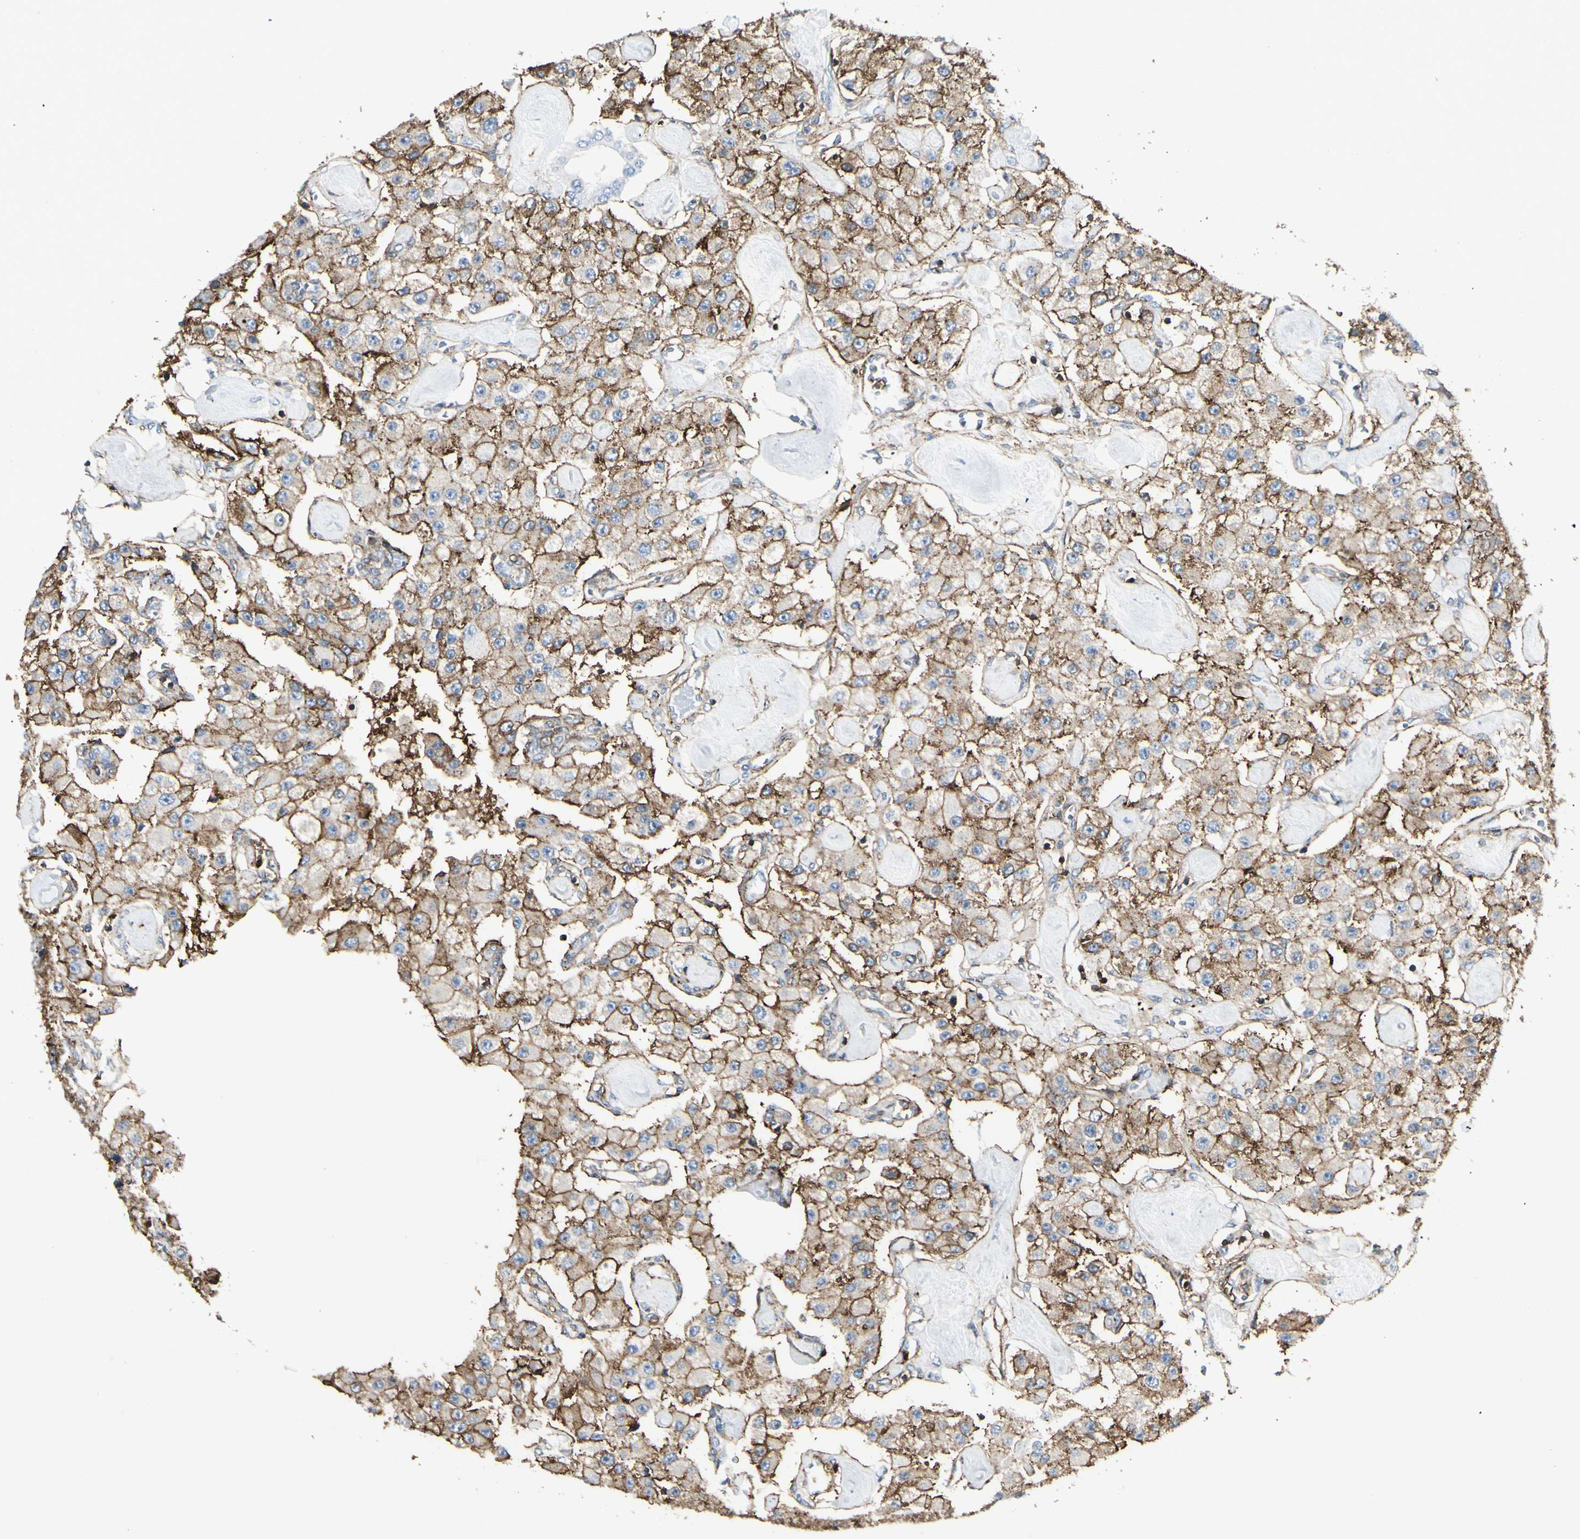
{"staining": {"intensity": "strong", "quantity": ">75%", "location": "cytoplasmic/membranous"}, "tissue": "carcinoid", "cell_type": "Tumor cells", "image_type": "cancer", "snomed": [{"axis": "morphology", "description": "Carcinoid, malignant, NOS"}, {"axis": "topography", "description": "Pancreas"}], "caption": "Immunohistochemistry staining of malignant carcinoid, which shows high levels of strong cytoplasmic/membranous positivity in approximately >75% of tumor cells indicating strong cytoplasmic/membranous protein positivity. The staining was performed using DAB (3,3'-diaminobenzidine) (brown) for protein detection and nuclei were counterstained in hematoxylin (blue).", "gene": "CLEC2B", "patient": {"sex": "male", "age": 41}}